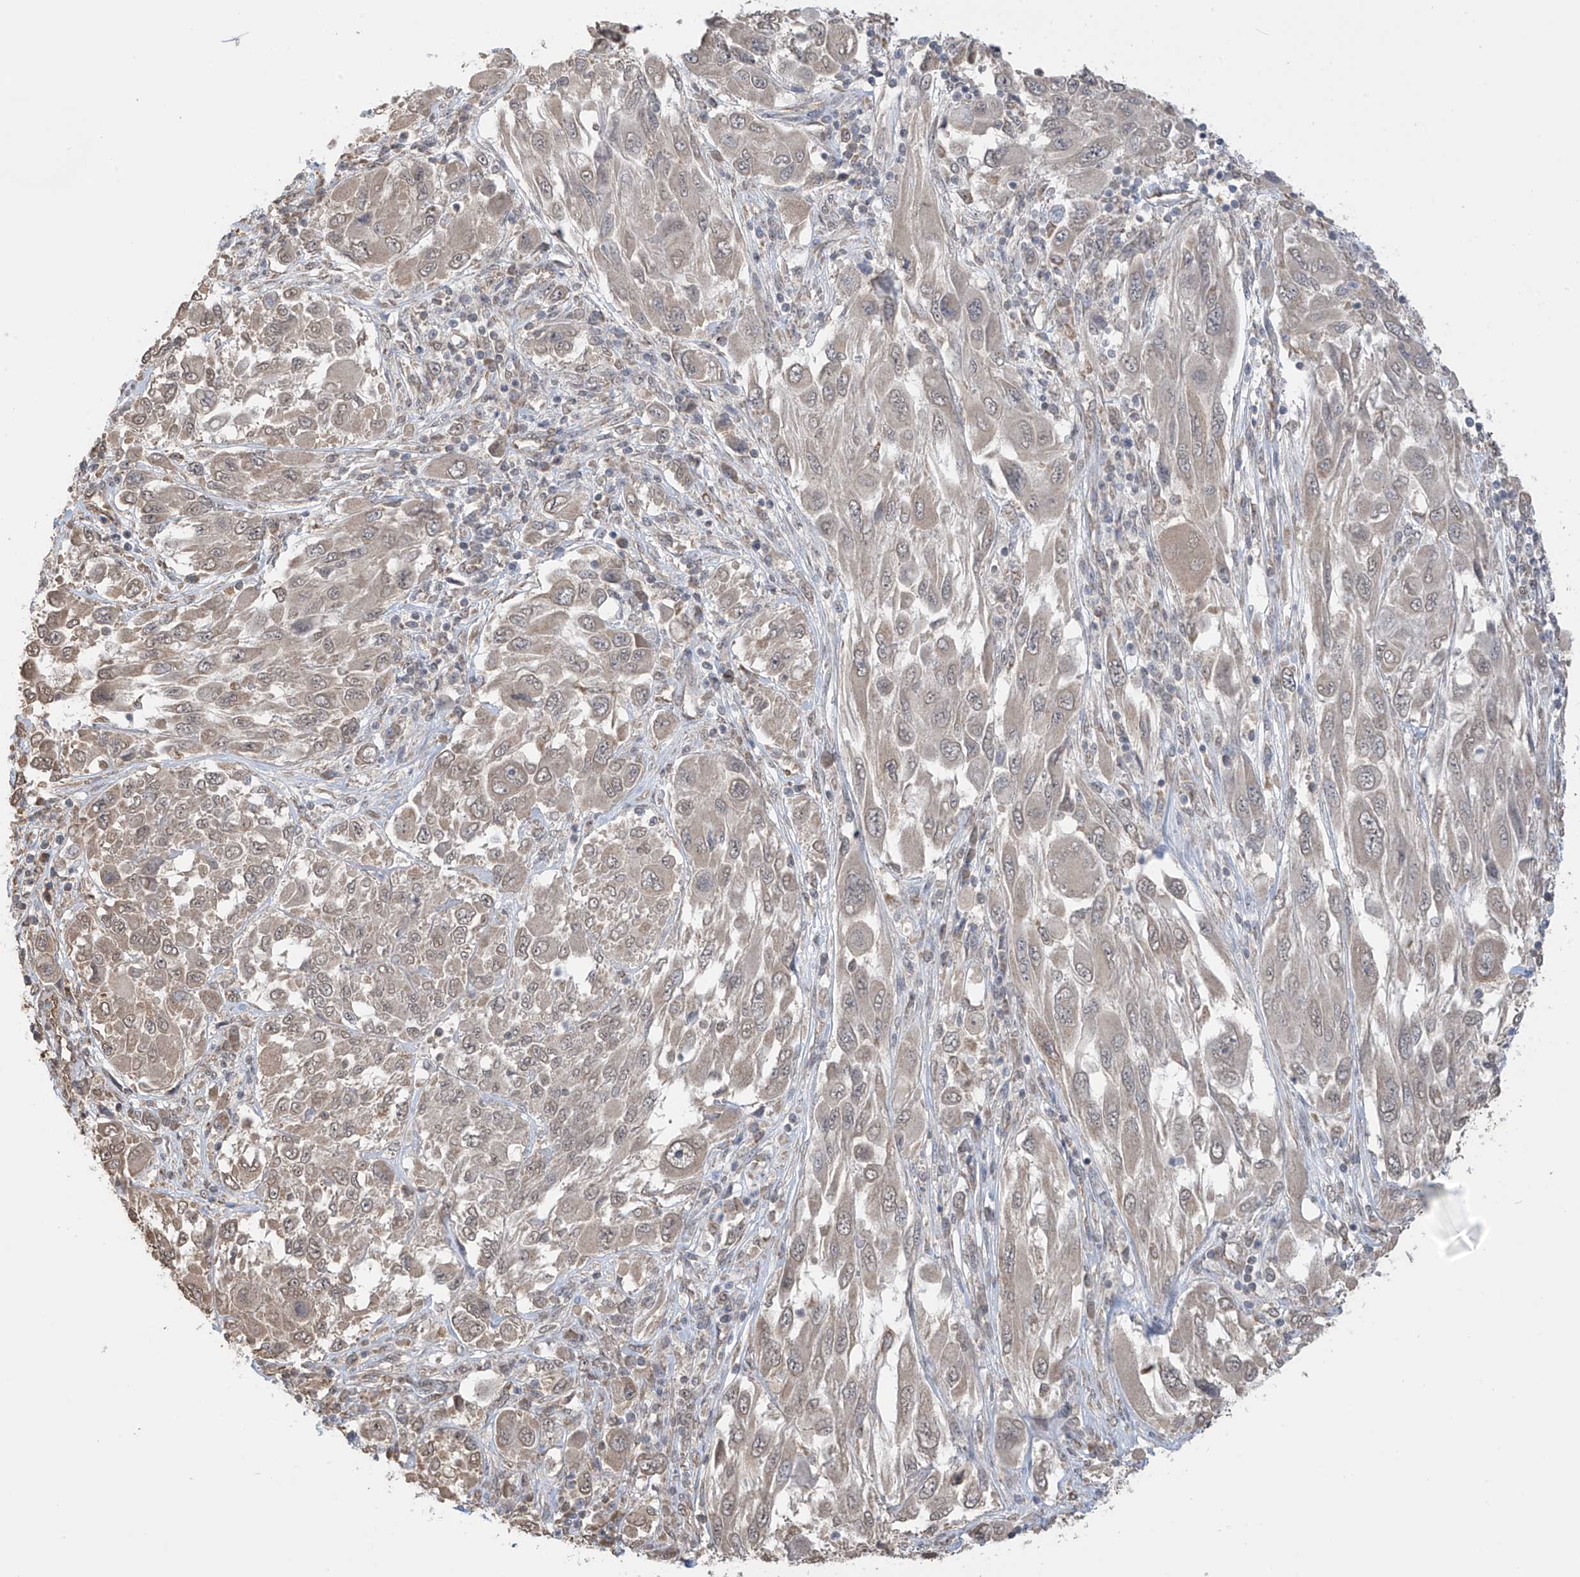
{"staining": {"intensity": "moderate", "quantity": ">75%", "location": "cytoplasmic/membranous,nuclear"}, "tissue": "melanoma", "cell_type": "Tumor cells", "image_type": "cancer", "snomed": [{"axis": "morphology", "description": "Malignant melanoma, NOS"}, {"axis": "topography", "description": "Skin"}], "caption": "Immunohistochemistry of malignant melanoma demonstrates medium levels of moderate cytoplasmic/membranous and nuclear staining in approximately >75% of tumor cells. (brown staining indicates protein expression, while blue staining denotes nuclei).", "gene": "KIAA1522", "patient": {"sex": "female", "age": 91}}